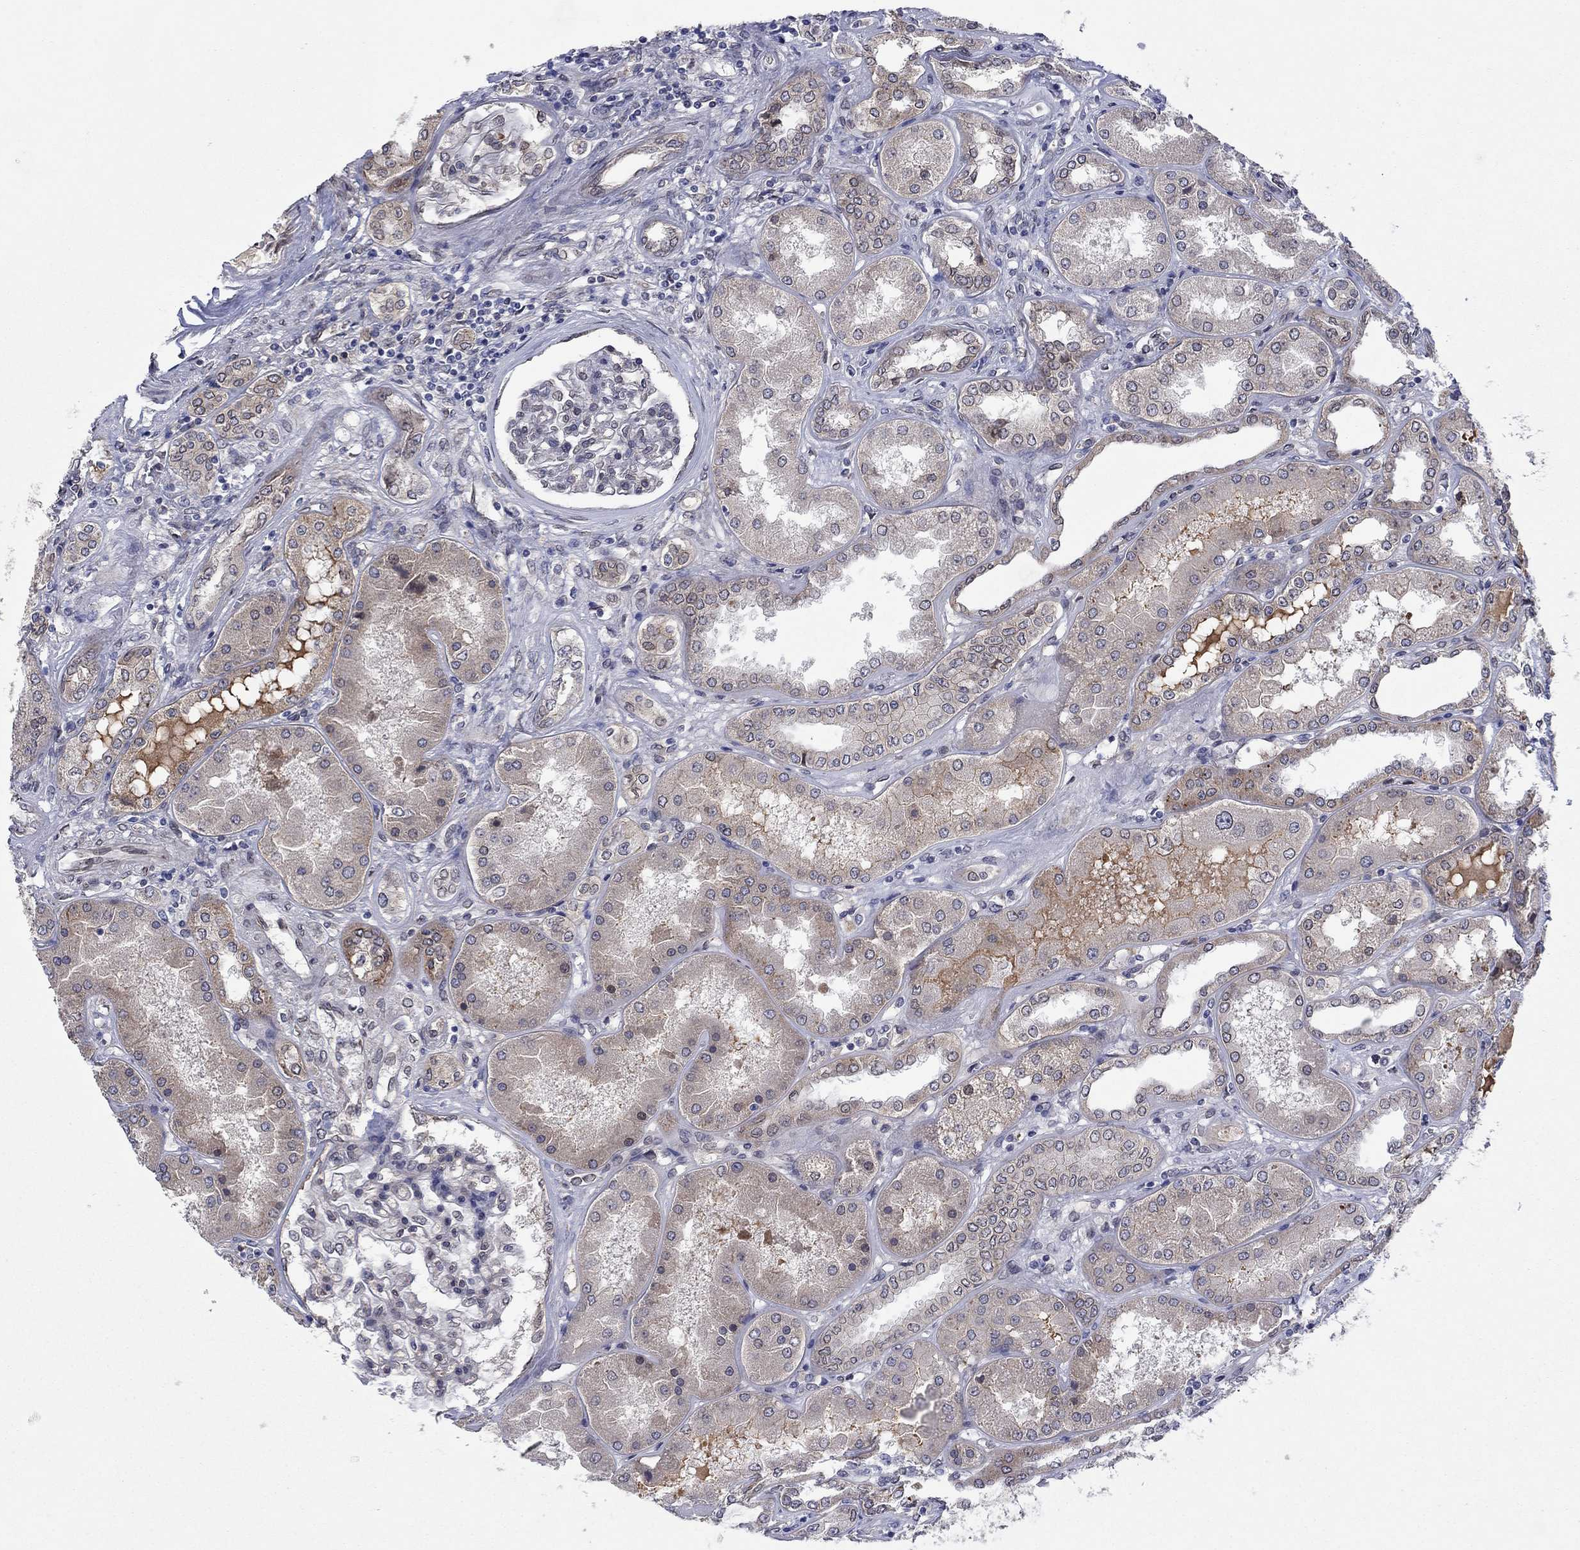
{"staining": {"intensity": "negative", "quantity": "none", "location": "none"}, "tissue": "kidney", "cell_type": "Cells in glomeruli", "image_type": "normal", "snomed": [{"axis": "morphology", "description": "Normal tissue, NOS"}, {"axis": "topography", "description": "Kidney"}], "caption": "Cells in glomeruli are negative for protein expression in benign human kidney. (DAB immunohistochemistry (IHC) with hematoxylin counter stain).", "gene": "EMC9", "patient": {"sex": "female", "age": 56}}